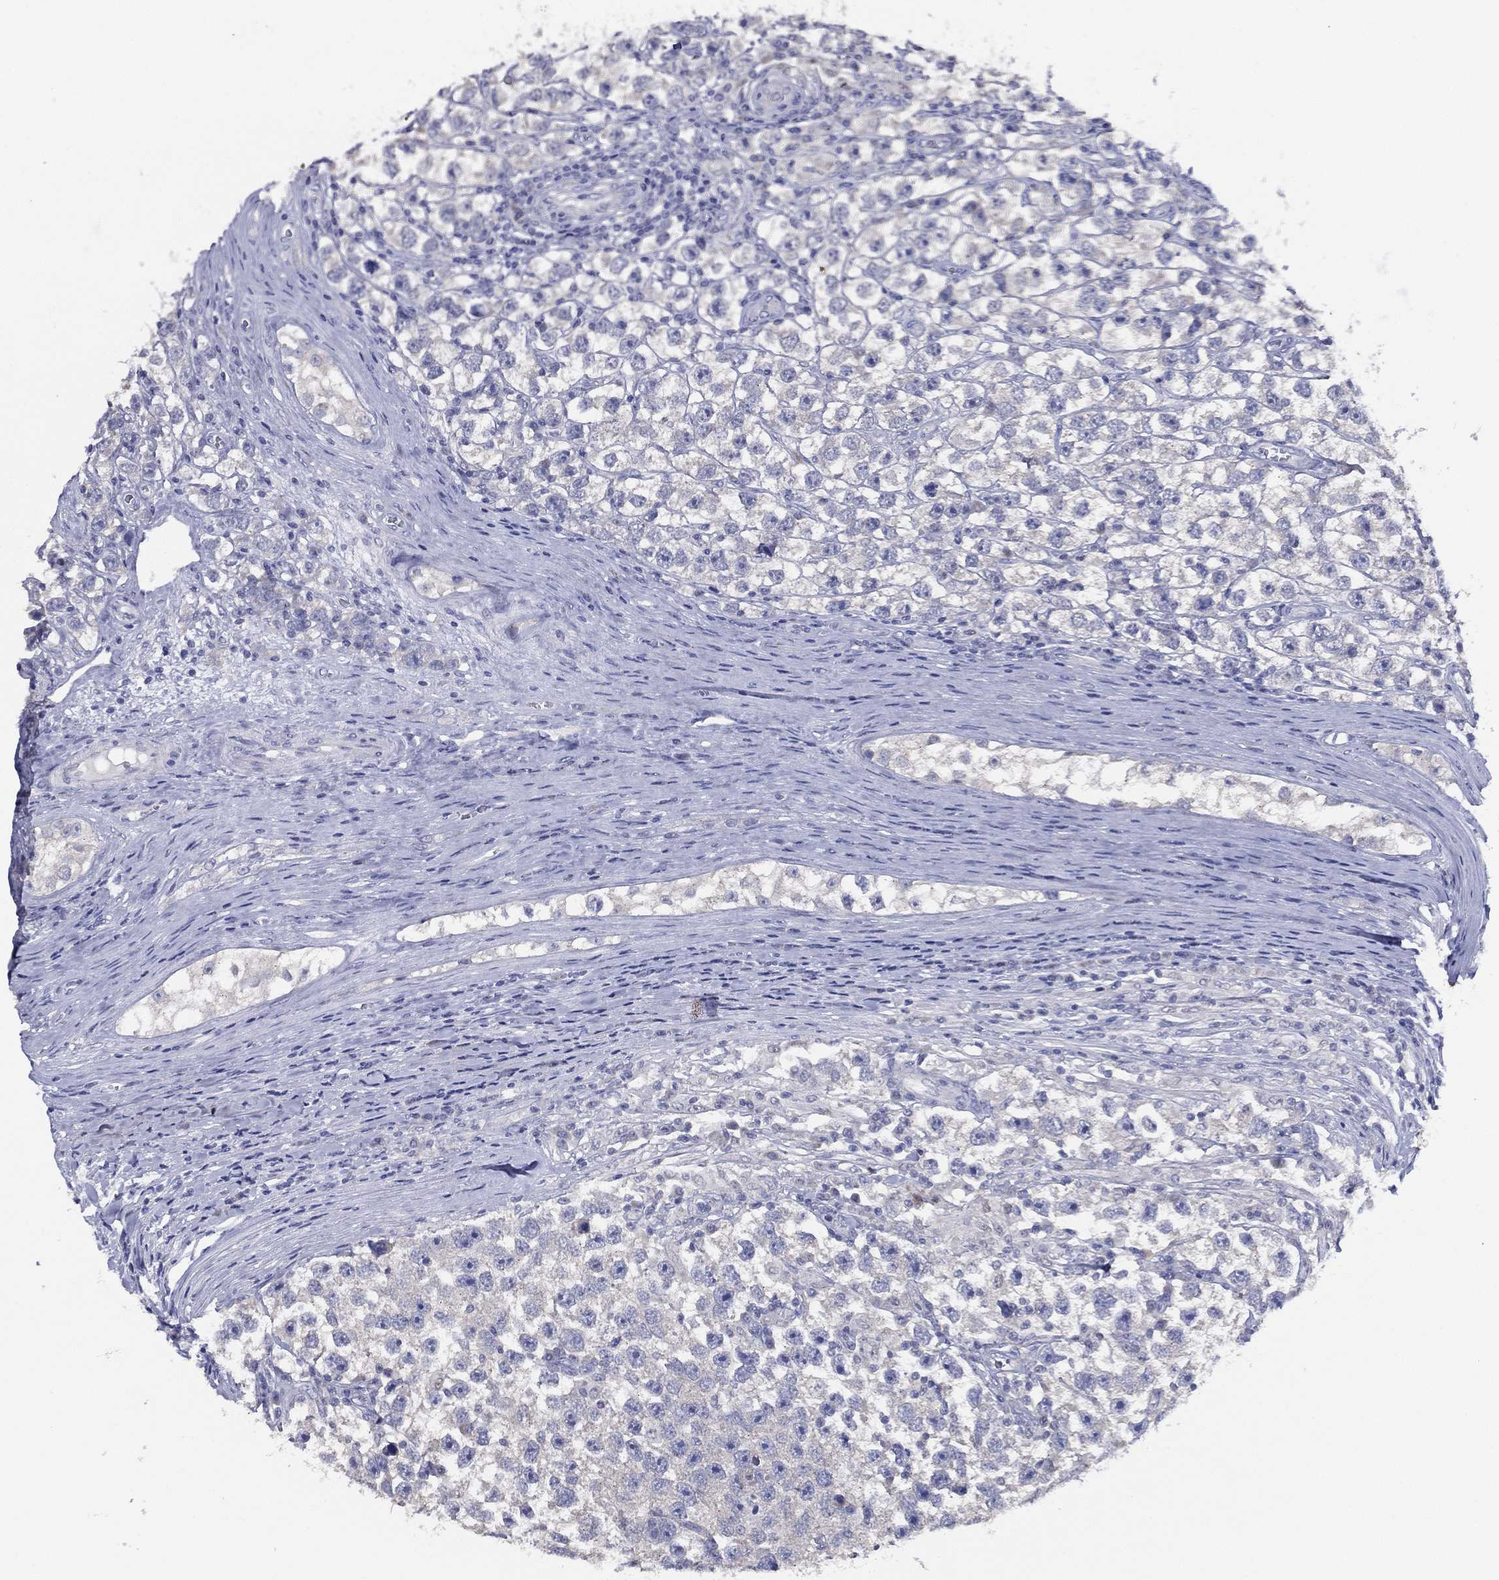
{"staining": {"intensity": "negative", "quantity": "none", "location": "none"}, "tissue": "testis cancer", "cell_type": "Tumor cells", "image_type": "cancer", "snomed": [{"axis": "morphology", "description": "Seminoma, NOS"}, {"axis": "topography", "description": "Testis"}], "caption": "Immunohistochemistry (IHC) image of testis cancer (seminoma) stained for a protein (brown), which shows no expression in tumor cells. Nuclei are stained in blue.", "gene": "SLC13A4", "patient": {"sex": "male", "age": 26}}